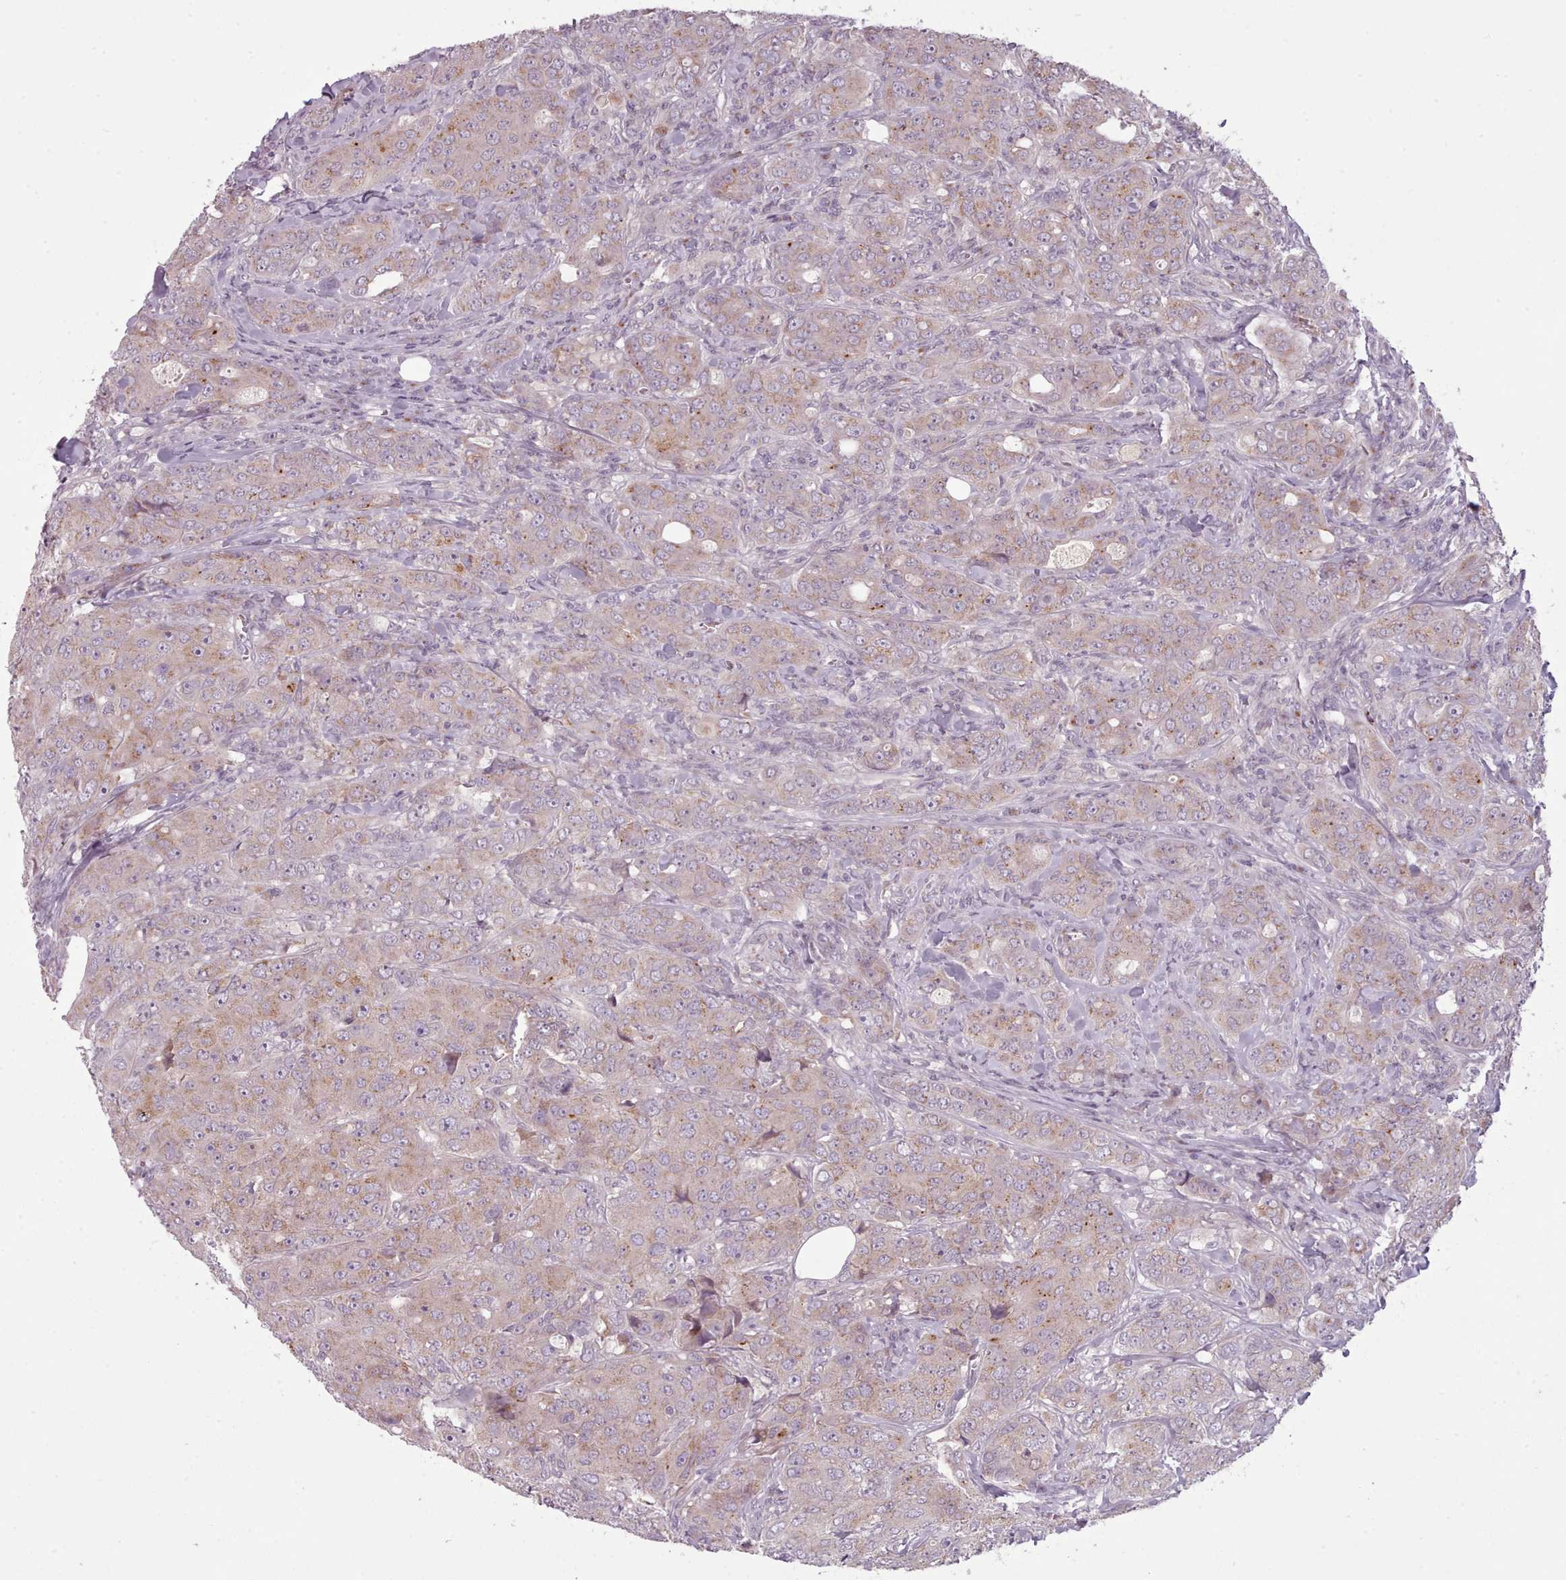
{"staining": {"intensity": "weak", "quantity": ">75%", "location": "cytoplasmic/membranous"}, "tissue": "breast cancer", "cell_type": "Tumor cells", "image_type": "cancer", "snomed": [{"axis": "morphology", "description": "Duct carcinoma"}, {"axis": "topography", "description": "Breast"}], "caption": "This photomicrograph reveals immunohistochemistry (IHC) staining of human intraductal carcinoma (breast), with low weak cytoplasmic/membranous expression in approximately >75% of tumor cells.", "gene": "LAPTM5", "patient": {"sex": "female", "age": 43}}